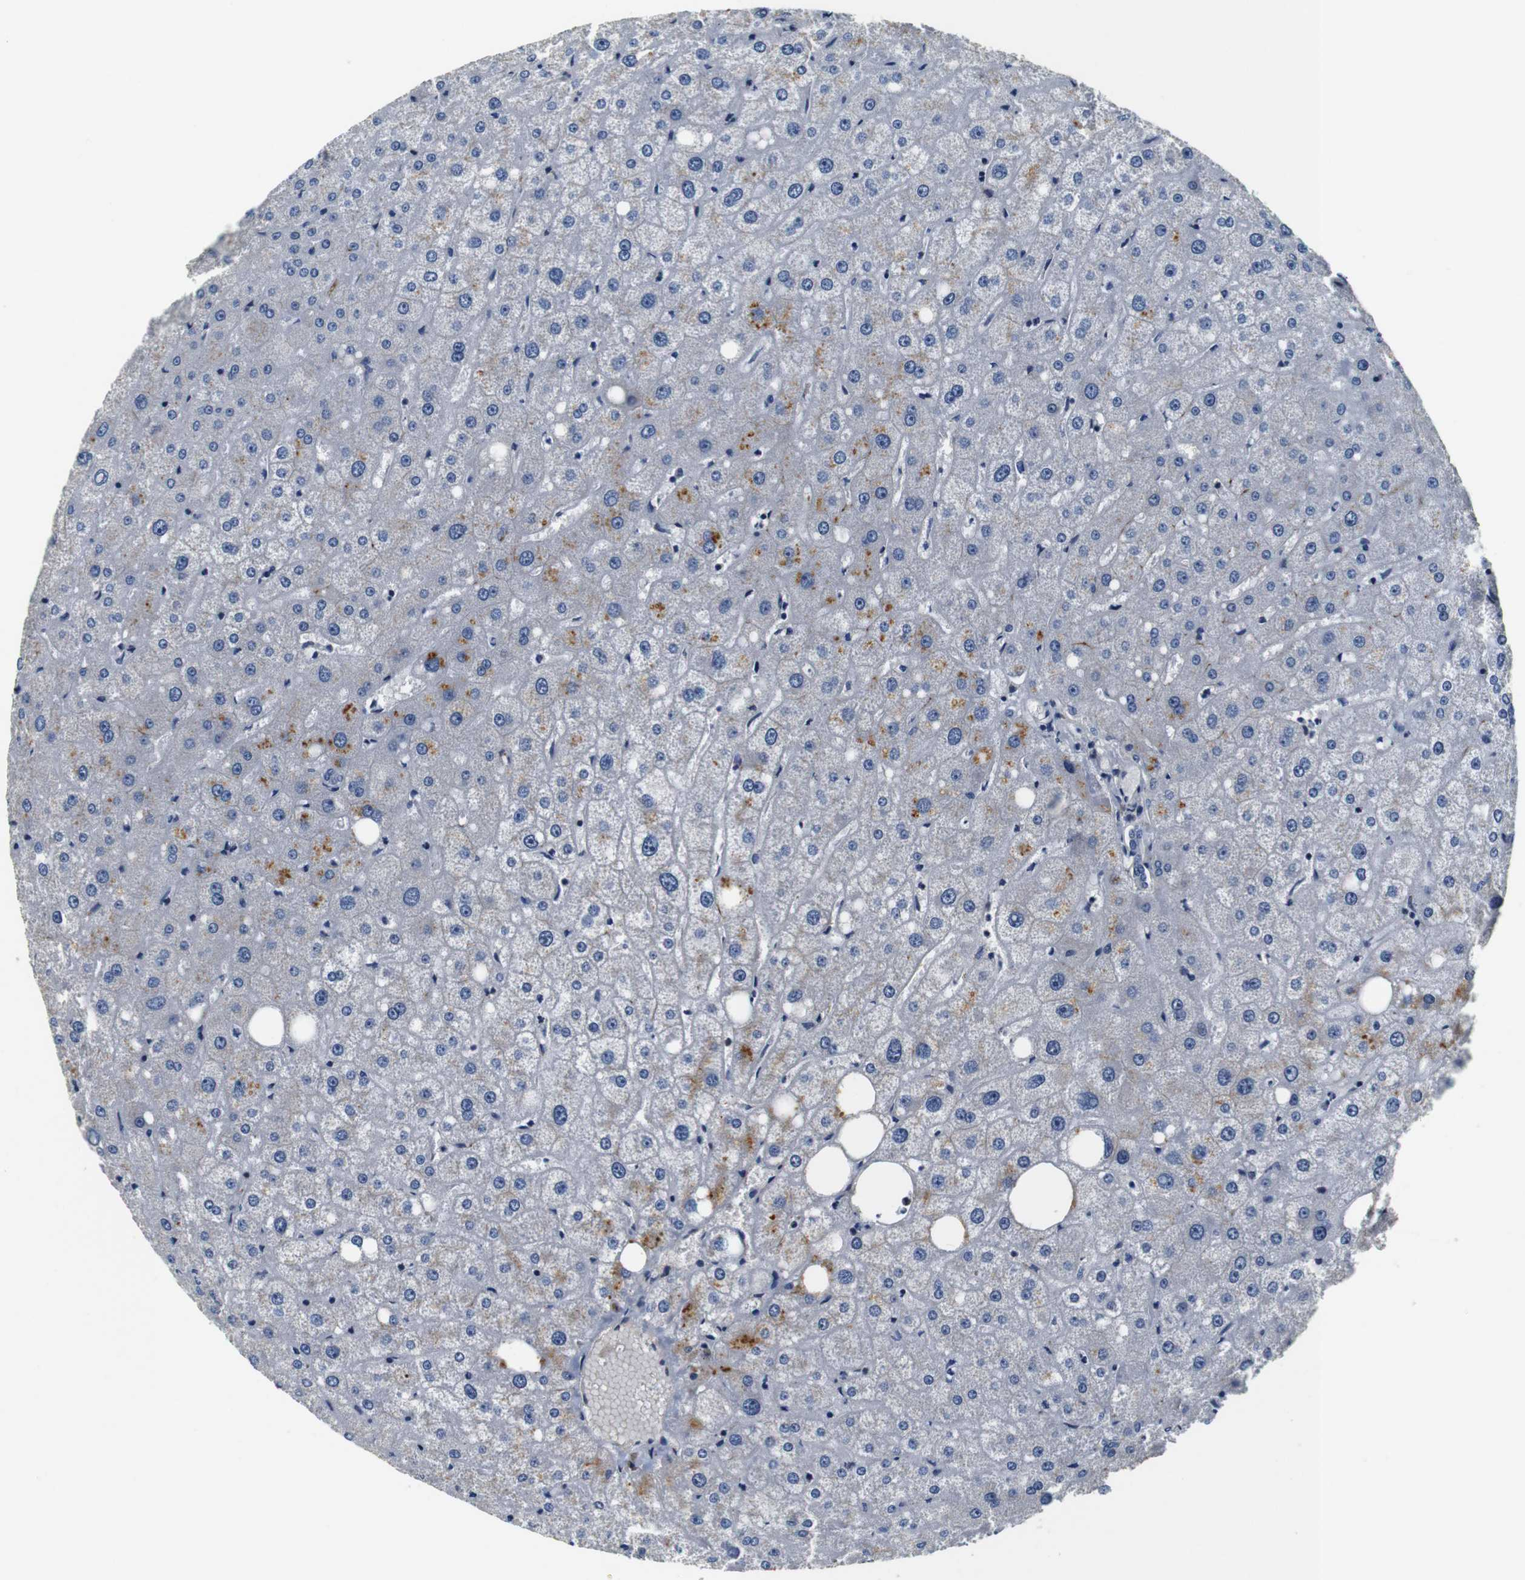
{"staining": {"intensity": "negative", "quantity": "none", "location": "none"}, "tissue": "liver", "cell_type": "Cholangiocytes", "image_type": "normal", "snomed": [{"axis": "morphology", "description": "Normal tissue, NOS"}, {"axis": "topography", "description": "Liver"}], "caption": "This micrograph is of unremarkable liver stained with IHC to label a protein in brown with the nuclei are counter-stained blue. There is no expression in cholangiocytes. (Immunohistochemistry, brightfield microscopy, high magnification).", "gene": "COL1A1", "patient": {"sex": "male", "age": 73}}